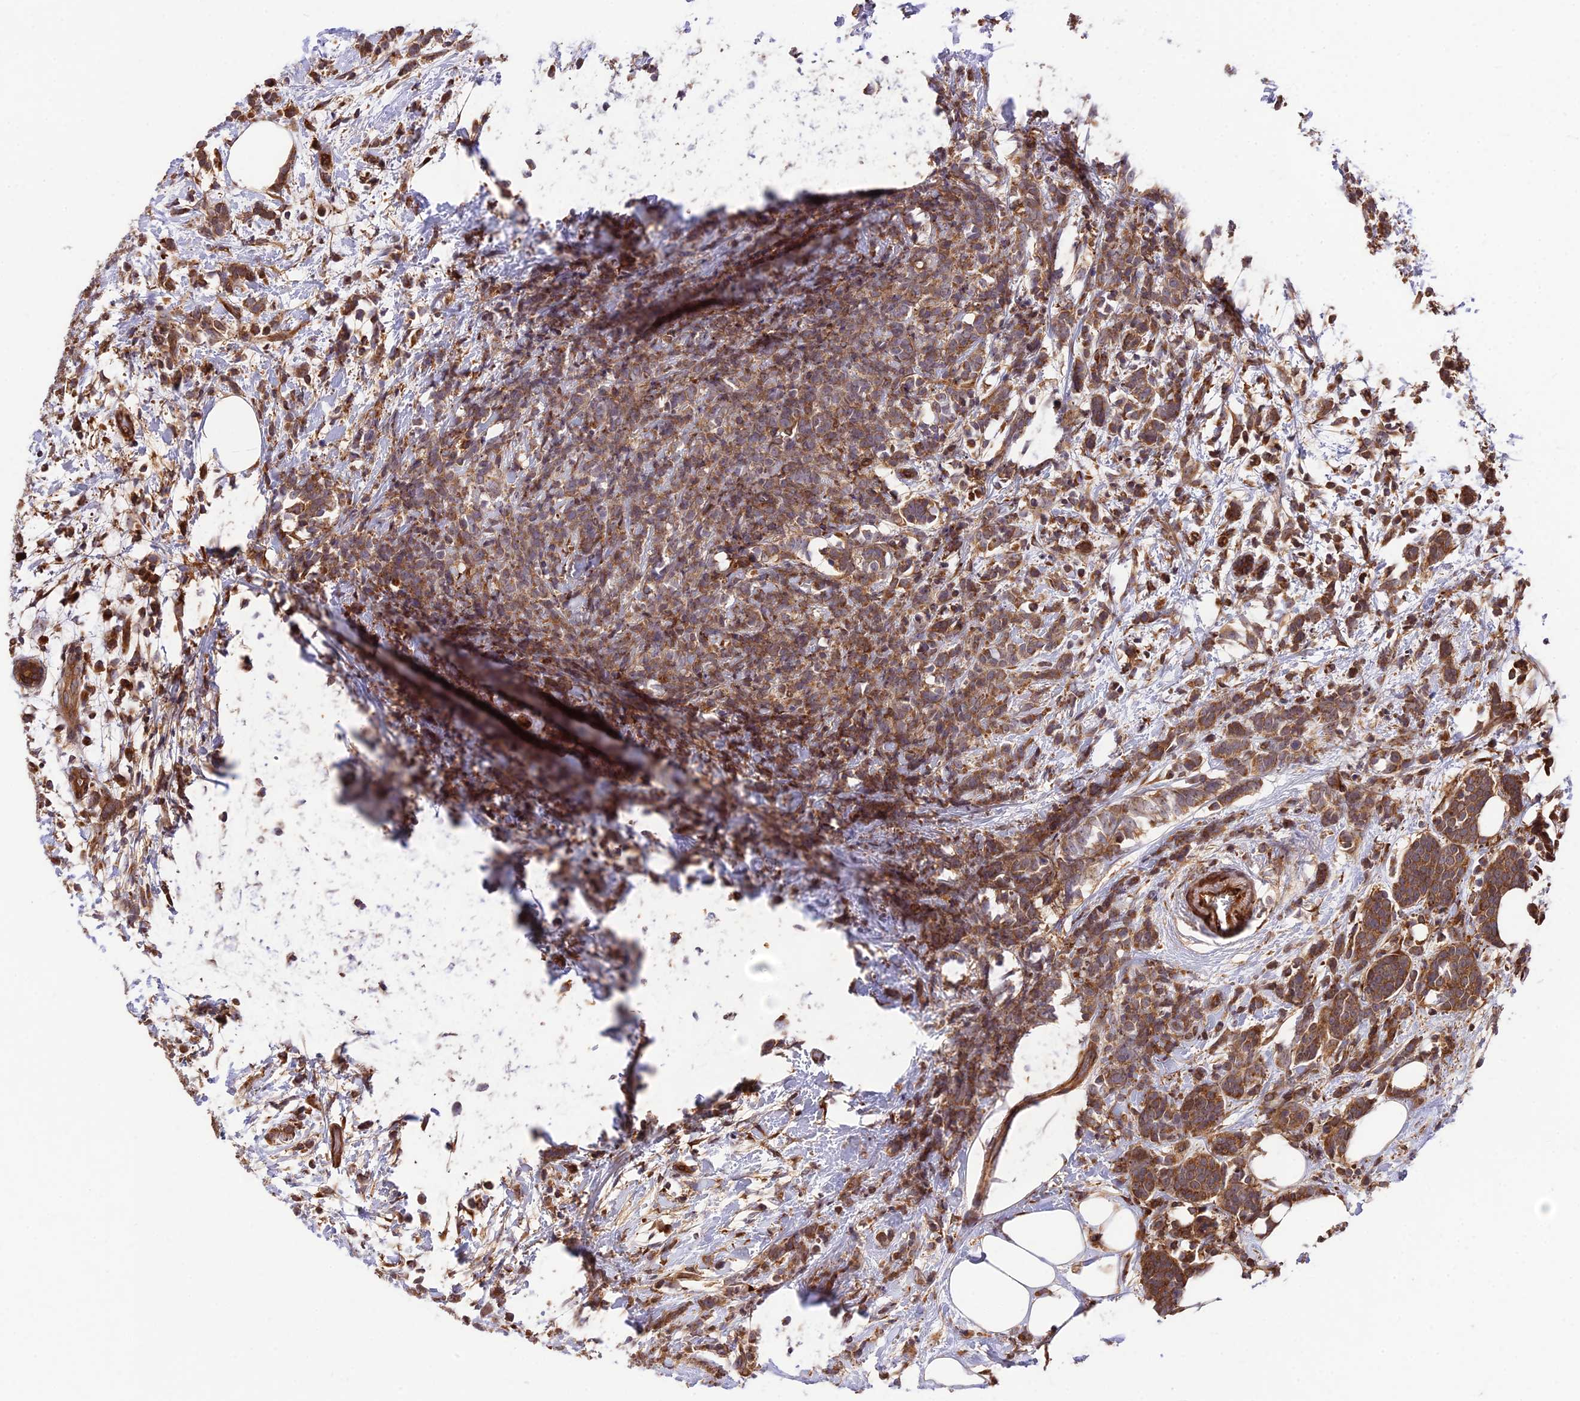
{"staining": {"intensity": "strong", "quantity": ">75%", "location": "cytoplasmic/membranous"}, "tissue": "breast cancer", "cell_type": "Tumor cells", "image_type": "cancer", "snomed": [{"axis": "morphology", "description": "Lobular carcinoma"}, {"axis": "topography", "description": "Breast"}], "caption": "An IHC image of tumor tissue is shown. Protein staining in brown shows strong cytoplasmic/membranous positivity in lobular carcinoma (breast) within tumor cells.", "gene": "ROCK1", "patient": {"sex": "female", "age": 58}}